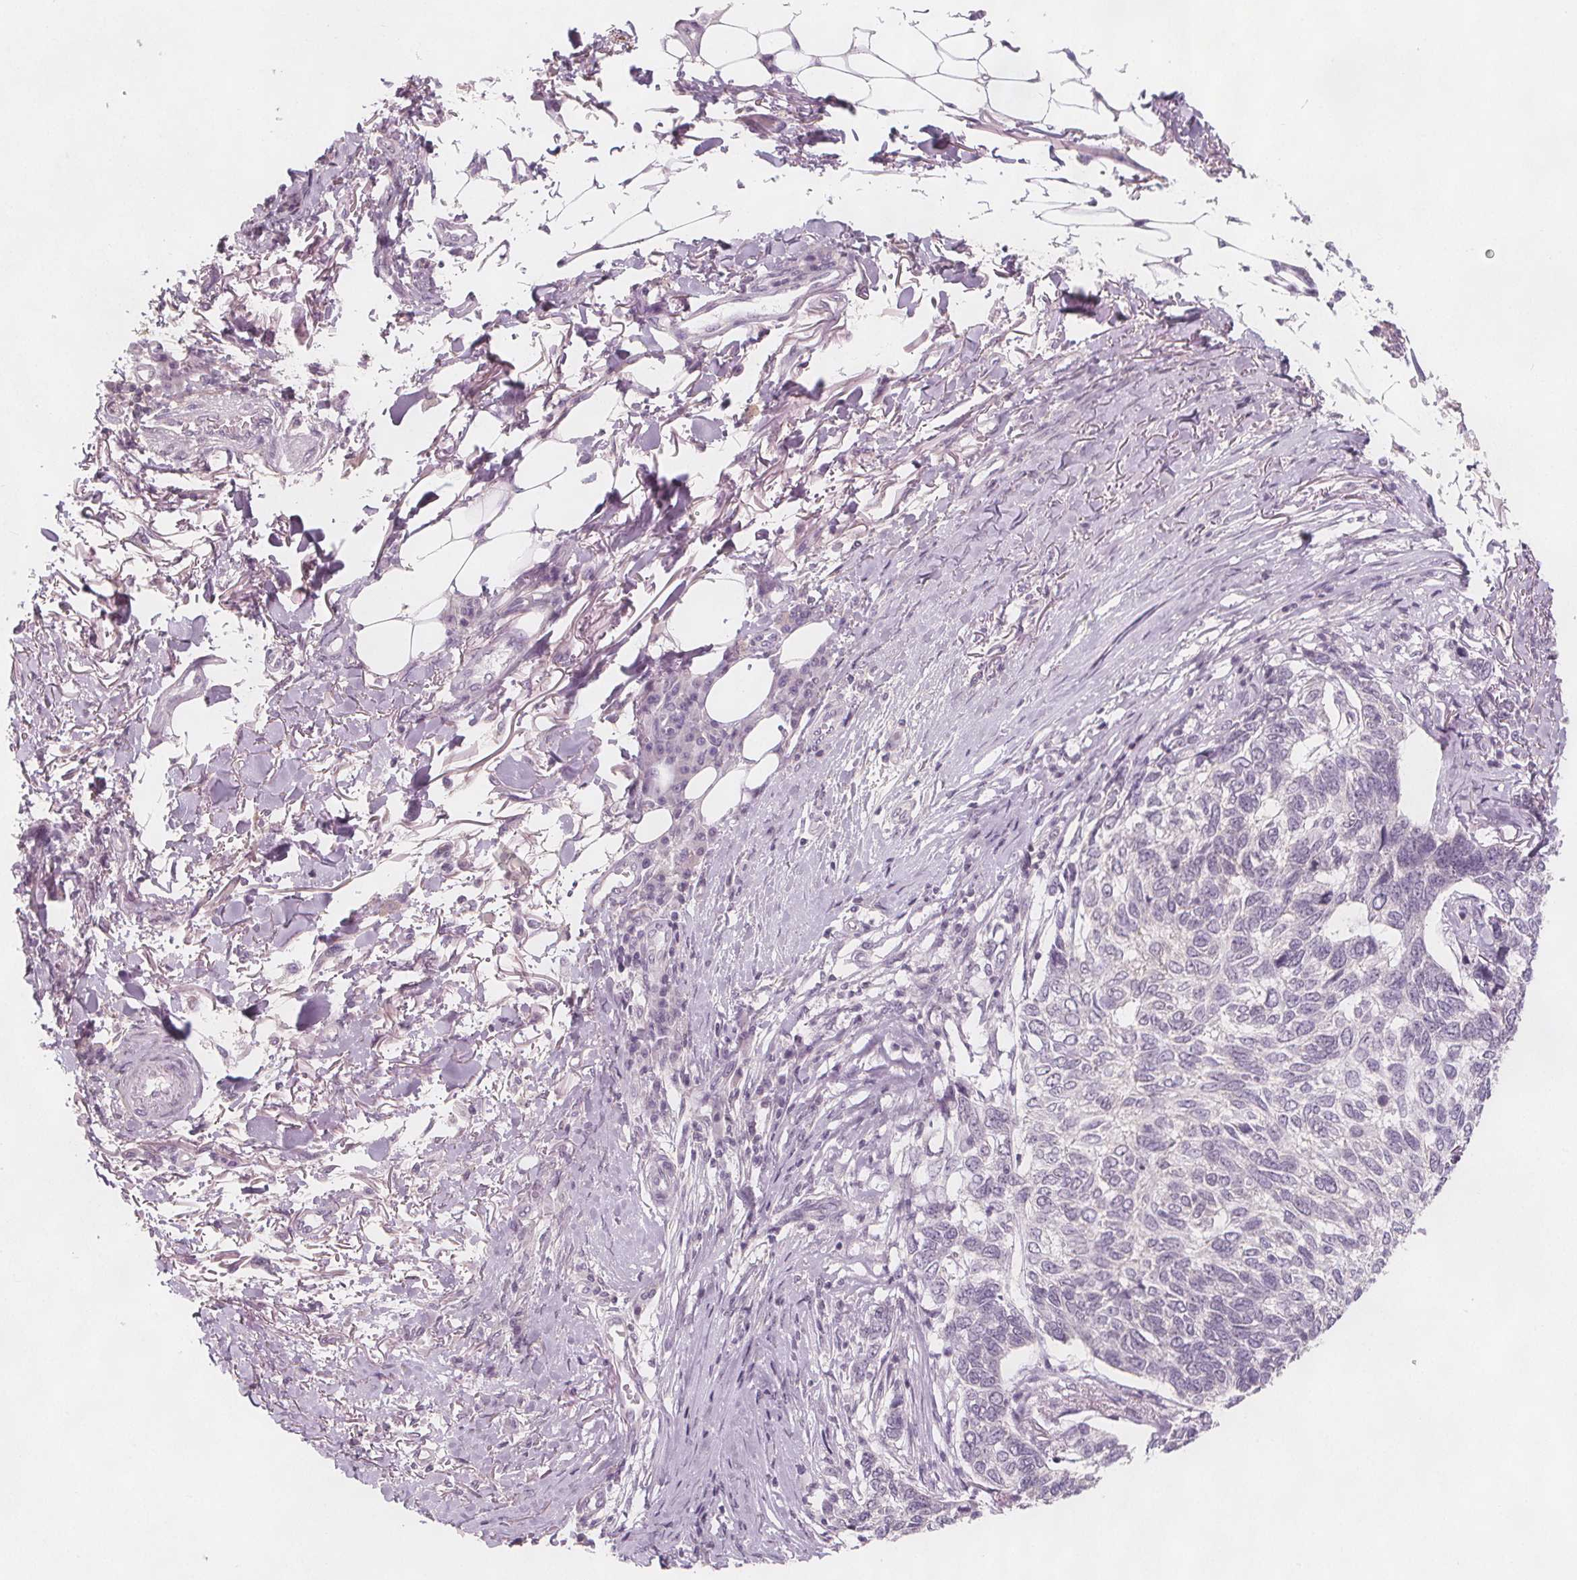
{"staining": {"intensity": "negative", "quantity": "none", "location": "none"}, "tissue": "skin cancer", "cell_type": "Tumor cells", "image_type": "cancer", "snomed": [{"axis": "morphology", "description": "Basal cell carcinoma"}, {"axis": "topography", "description": "Skin"}], "caption": "IHC histopathology image of neoplastic tissue: human basal cell carcinoma (skin) stained with DAB (3,3'-diaminobenzidine) reveals no significant protein expression in tumor cells.", "gene": "C1orf167", "patient": {"sex": "female", "age": 65}}